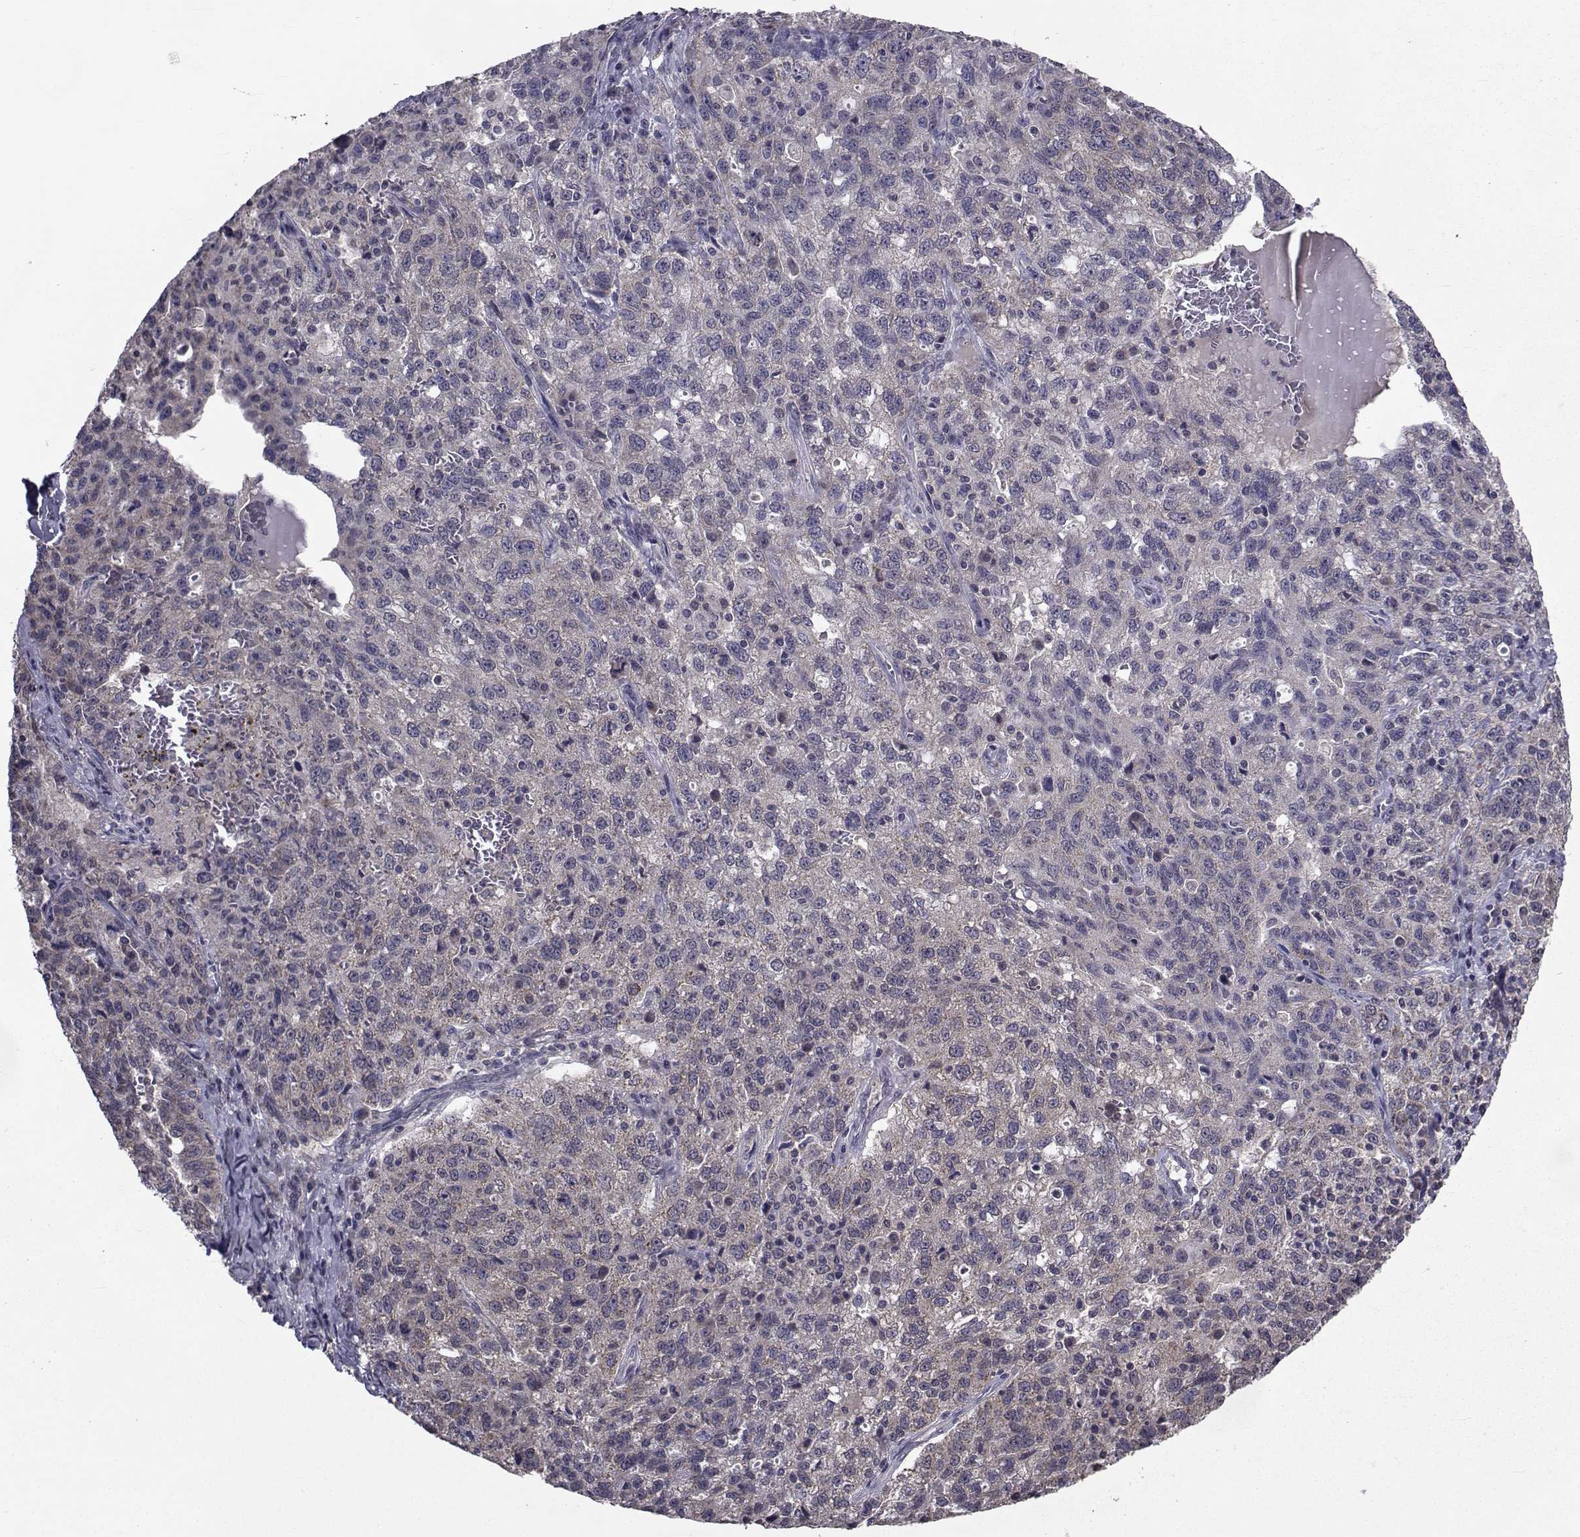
{"staining": {"intensity": "weak", "quantity": "25%-75%", "location": "cytoplasmic/membranous"}, "tissue": "ovarian cancer", "cell_type": "Tumor cells", "image_type": "cancer", "snomed": [{"axis": "morphology", "description": "Cystadenocarcinoma, serous, NOS"}, {"axis": "topography", "description": "Ovary"}], "caption": "There is low levels of weak cytoplasmic/membranous expression in tumor cells of serous cystadenocarcinoma (ovarian), as demonstrated by immunohistochemical staining (brown color).", "gene": "CYP2S1", "patient": {"sex": "female", "age": 71}}